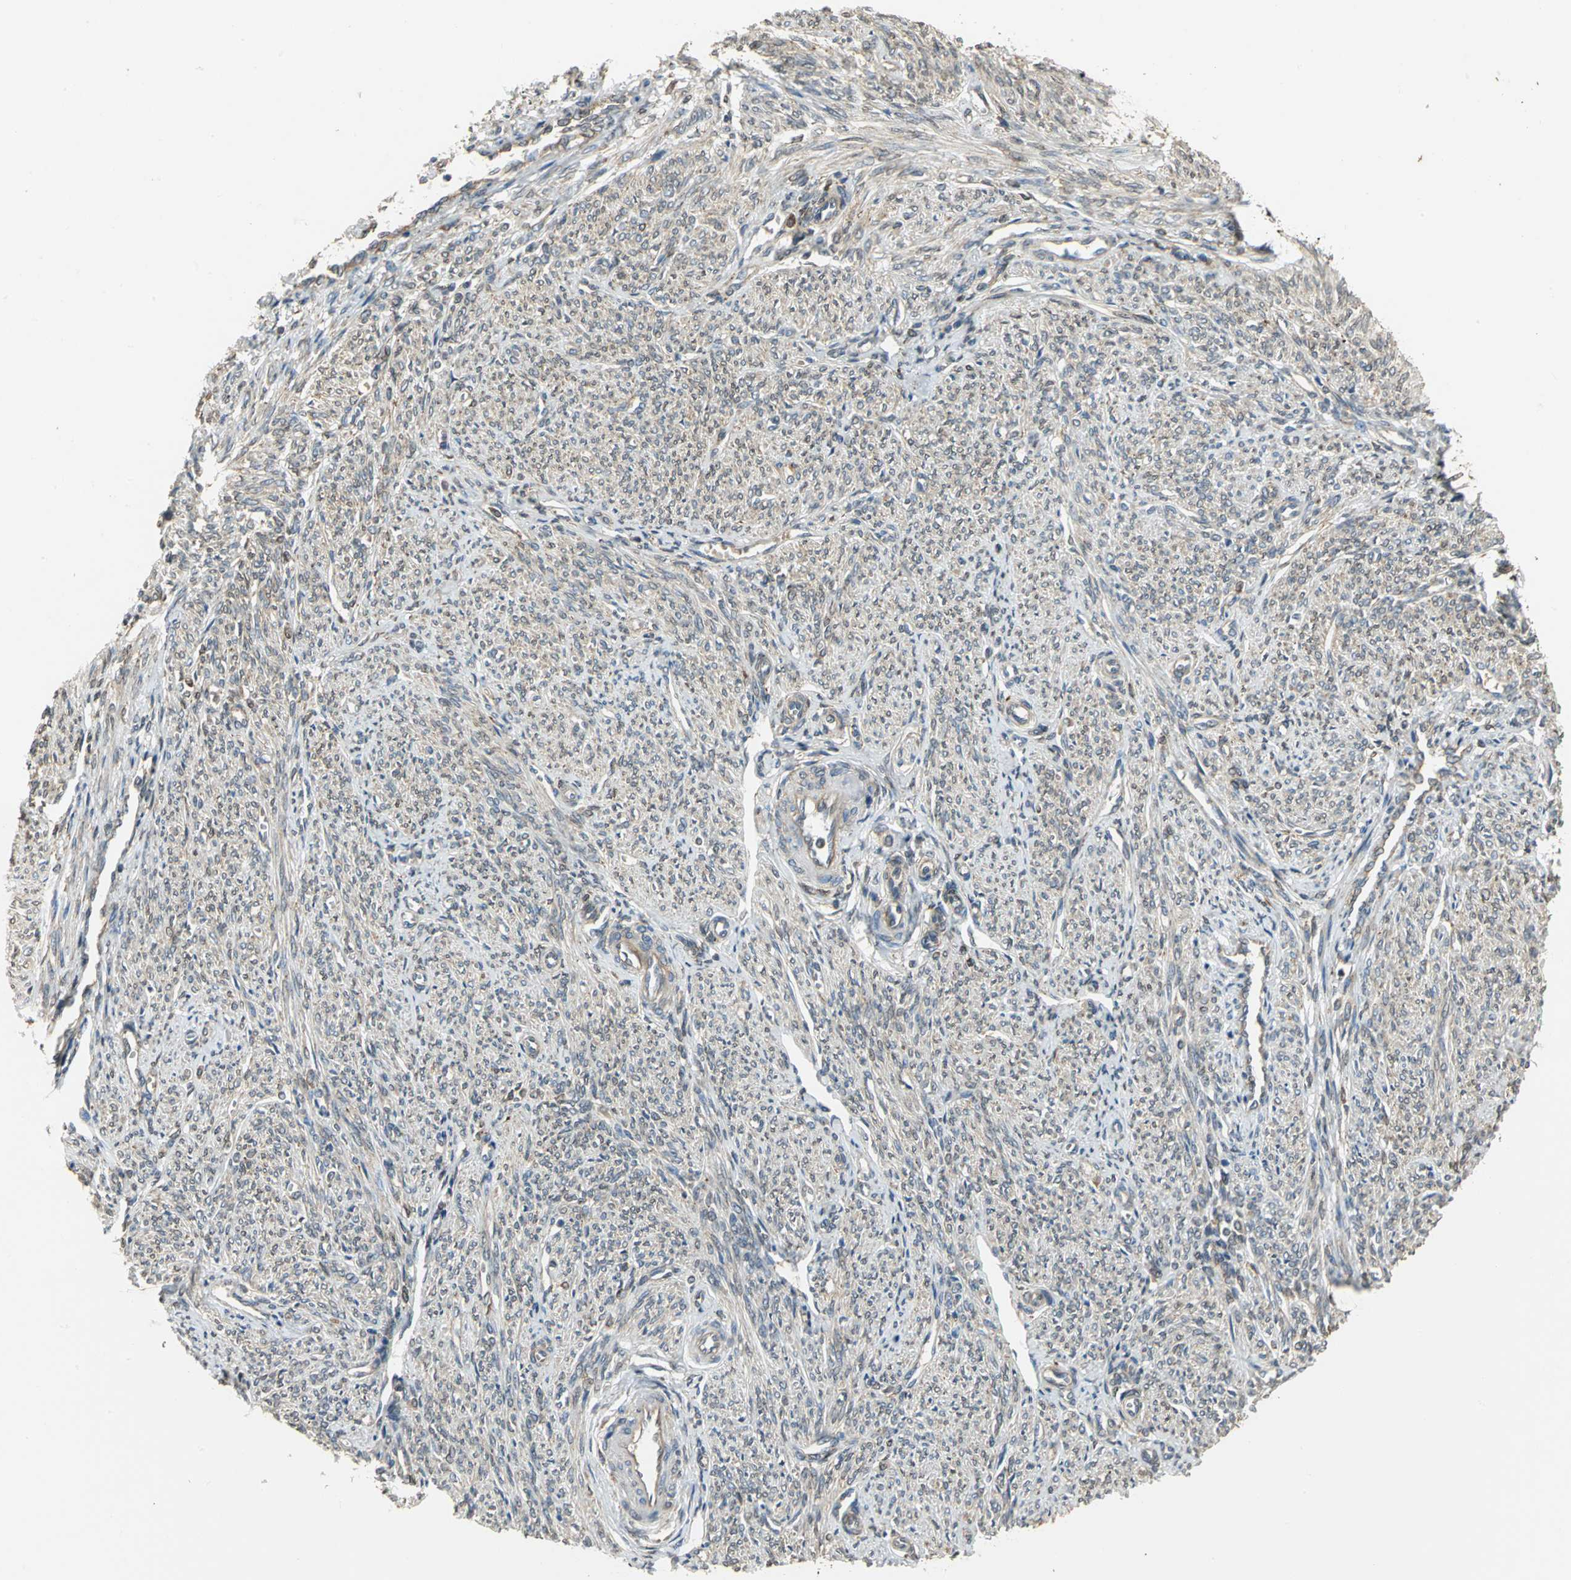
{"staining": {"intensity": "weak", "quantity": "25%-75%", "location": "cytoplasmic/membranous"}, "tissue": "smooth muscle", "cell_type": "Smooth muscle cells", "image_type": "normal", "snomed": [{"axis": "morphology", "description": "Normal tissue, NOS"}, {"axis": "topography", "description": "Smooth muscle"}], "caption": "The immunohistochemical stain labels weak cytoplasmic/membranous staining in smooth muscle cells of benign smooth muscle.", "gene": "SYVN1", "patient": {"sex": "female", "age": 65}}